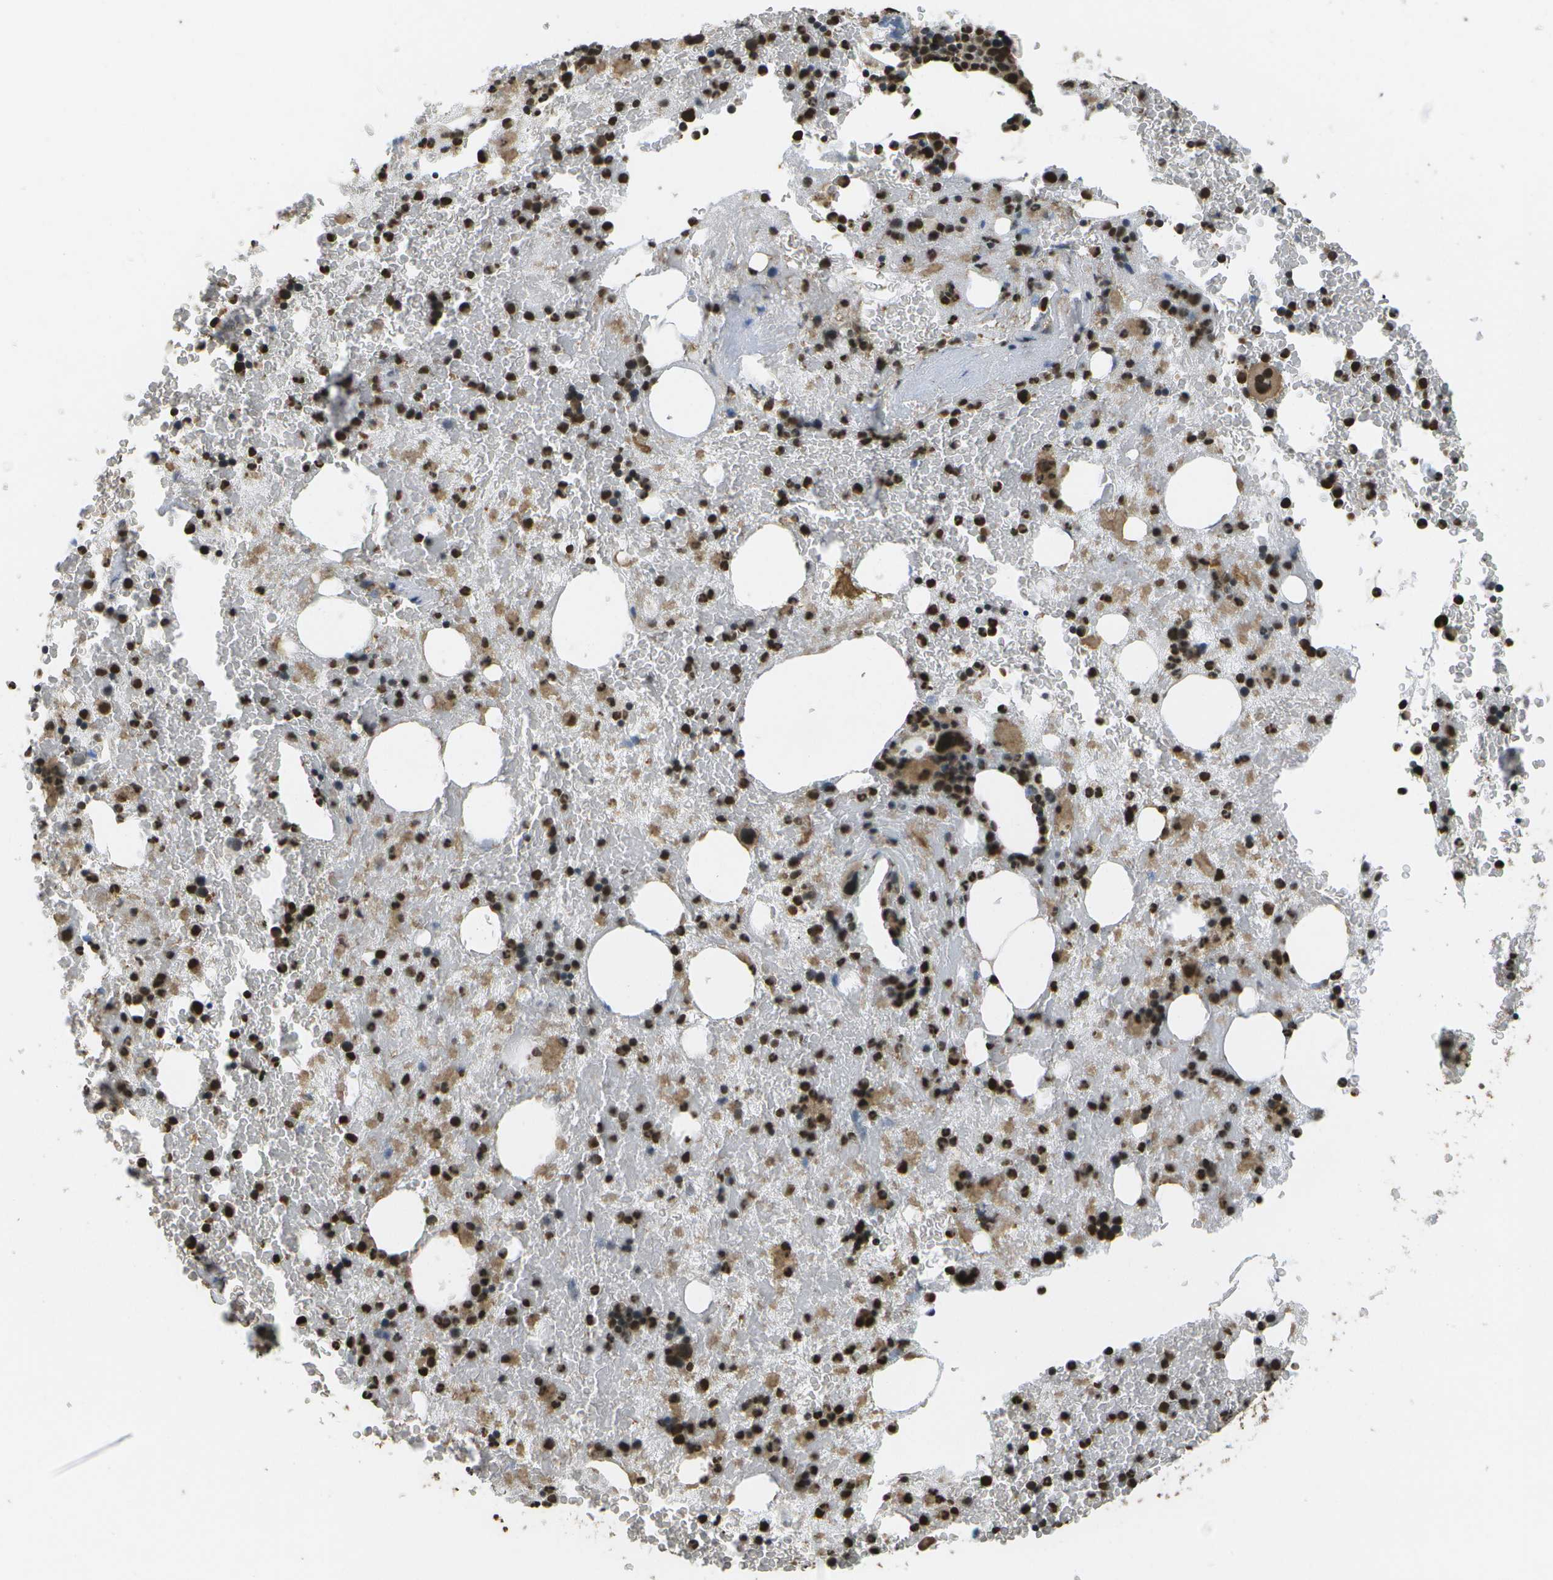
{"staining": {"intensity": "strong", "quantity": "25%-75%", "location": "cytoplasmic/membranous,nuclear"}, "tissue": "bone marrow", "cell_type": "Hematopoietic cells", "image_type": "normal", "snomed": [{"axis": "morphology", "description": "Normal tissue, NOS"}, {"axis": "morphology", "description": "Inflammation, NOS"}, {"axis": "topography", "description": "Bone marrow"}], "caption": "Hematopoietic cells demonstrate high levels of strong cytoplasmic/membranous,nuclear positivity in approximately 25%-75% of cells in unremarkable bone marrow.", "gene": "SPEN", "patient": {"sex": "male", "age": 63}}